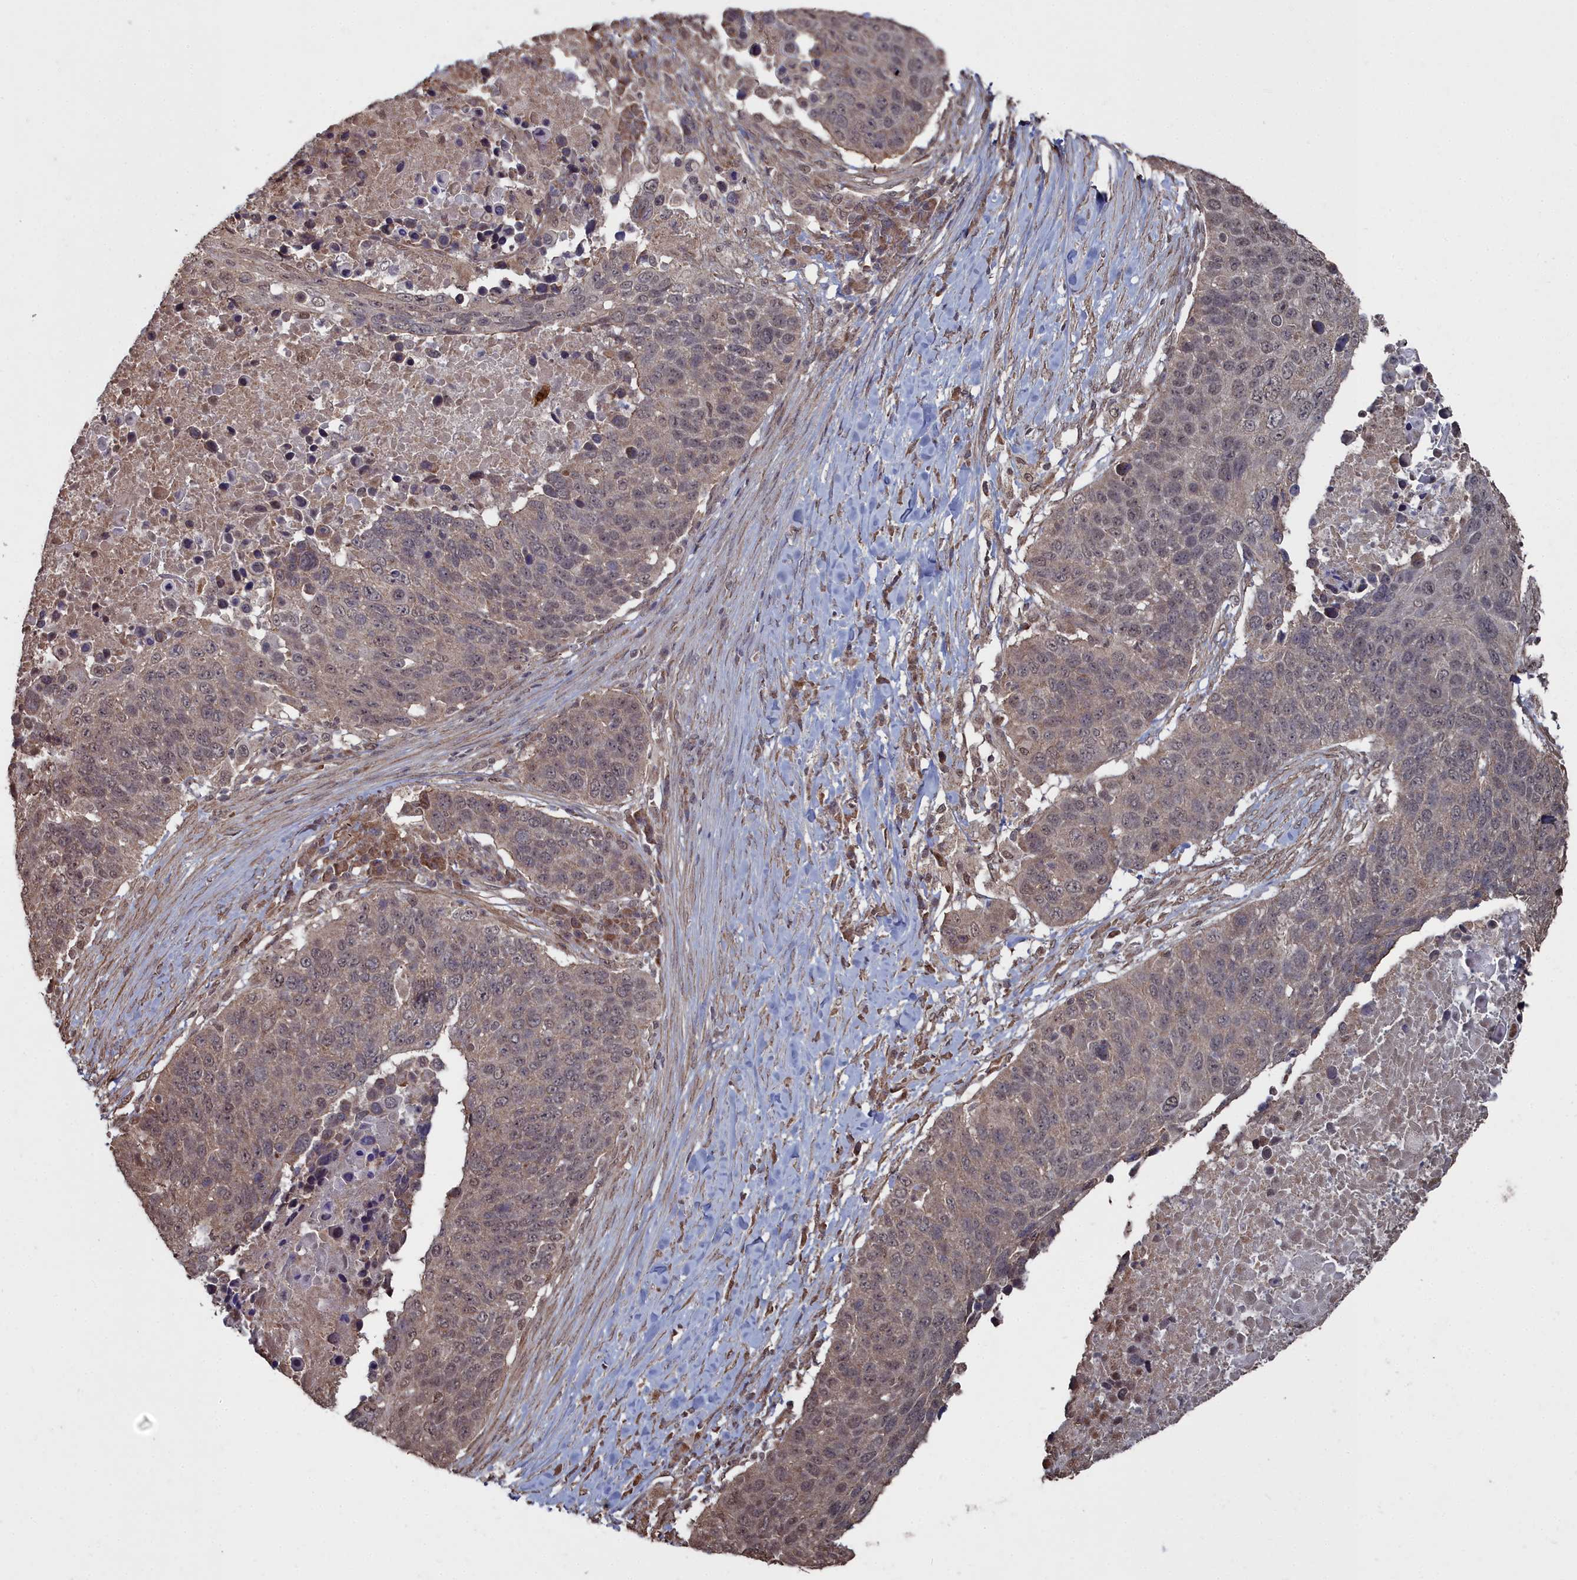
{"staining": {"intensity": "weak", "quantity": ">75%", "location": "cytoplasmic/membranous,nuclear"}, "tissue": "lung cancer", "cell_type": "Tumor cells", "image_type": "cancer", "snomed": [{"axis": "morphology", "description": "Normal tissue, NOS"}, {"axis": "morphology", "description": "Squamous cell carcinoma, NOS"}, {"axis": "topography", "description": "Lymph node"}, {"axis": "topography", "description": "Lung"}], "caption": "Lung squamous cell carcinoma tissue displays weak cytoplasmic/membranous and nuclear staining in about >75% of tumor cells, visualized by immunohistochemistry.", "gene": "CCNP", "patient": {"sex": "male", "age": 66}}